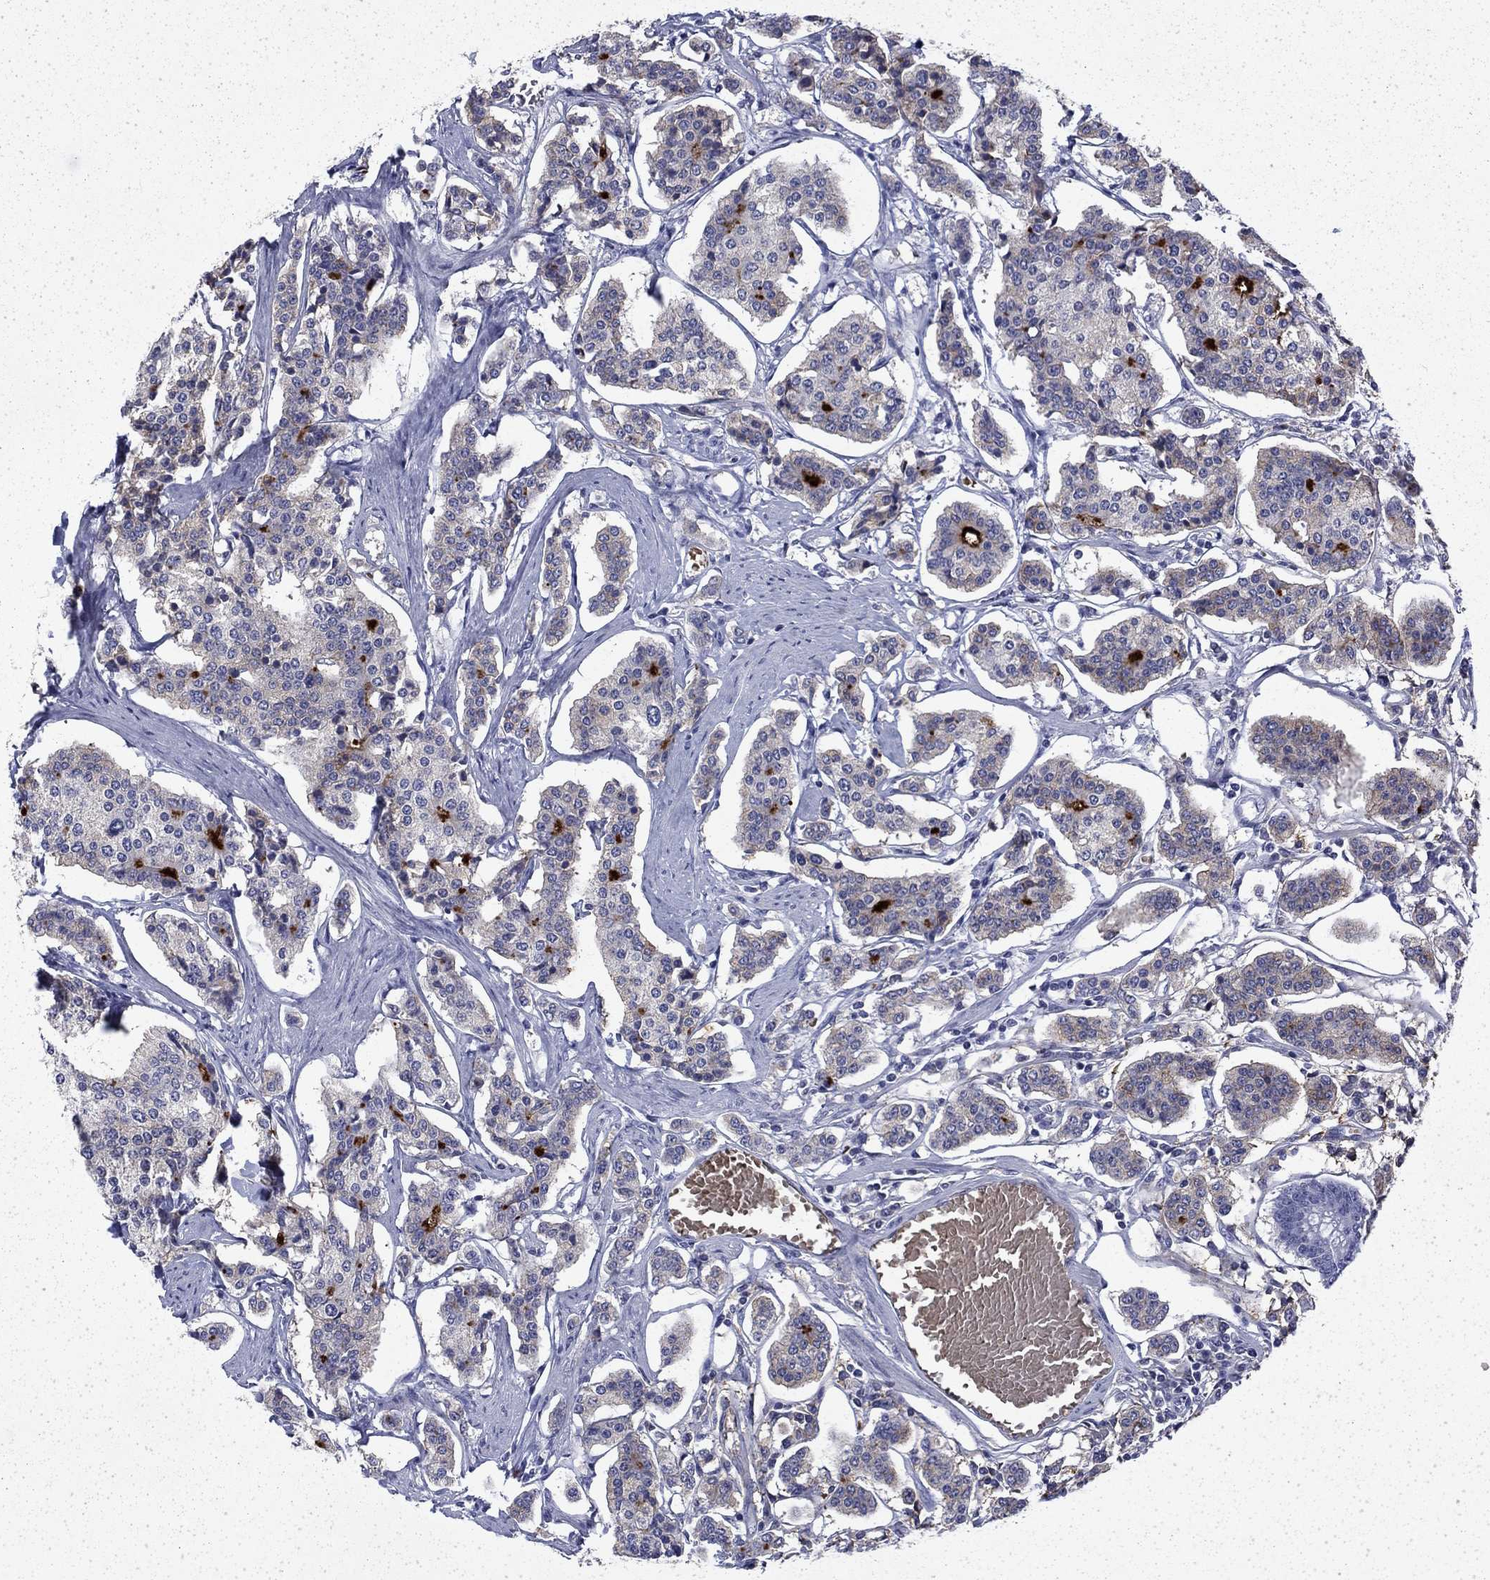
{"staining": {"intensity": "negative", "quantity": "none", "location": "none"}, "tissue": "carcinoid", "cell_type": "Tumor cells", "image_type": "cancer", "snomed": [{"axis": "morphology", "description": "Carcinoid, malignant, NOS"}, {"axis": "topography", "description": "Small intestine"}], "caption": "Immunohistochemistry micrograph of human carcinoid (malignant) stained for a protein (brown), which reveals no expression in tumor cells.", "gene": "ENPP6", "patient": {"sex": "female", "age": 65}}